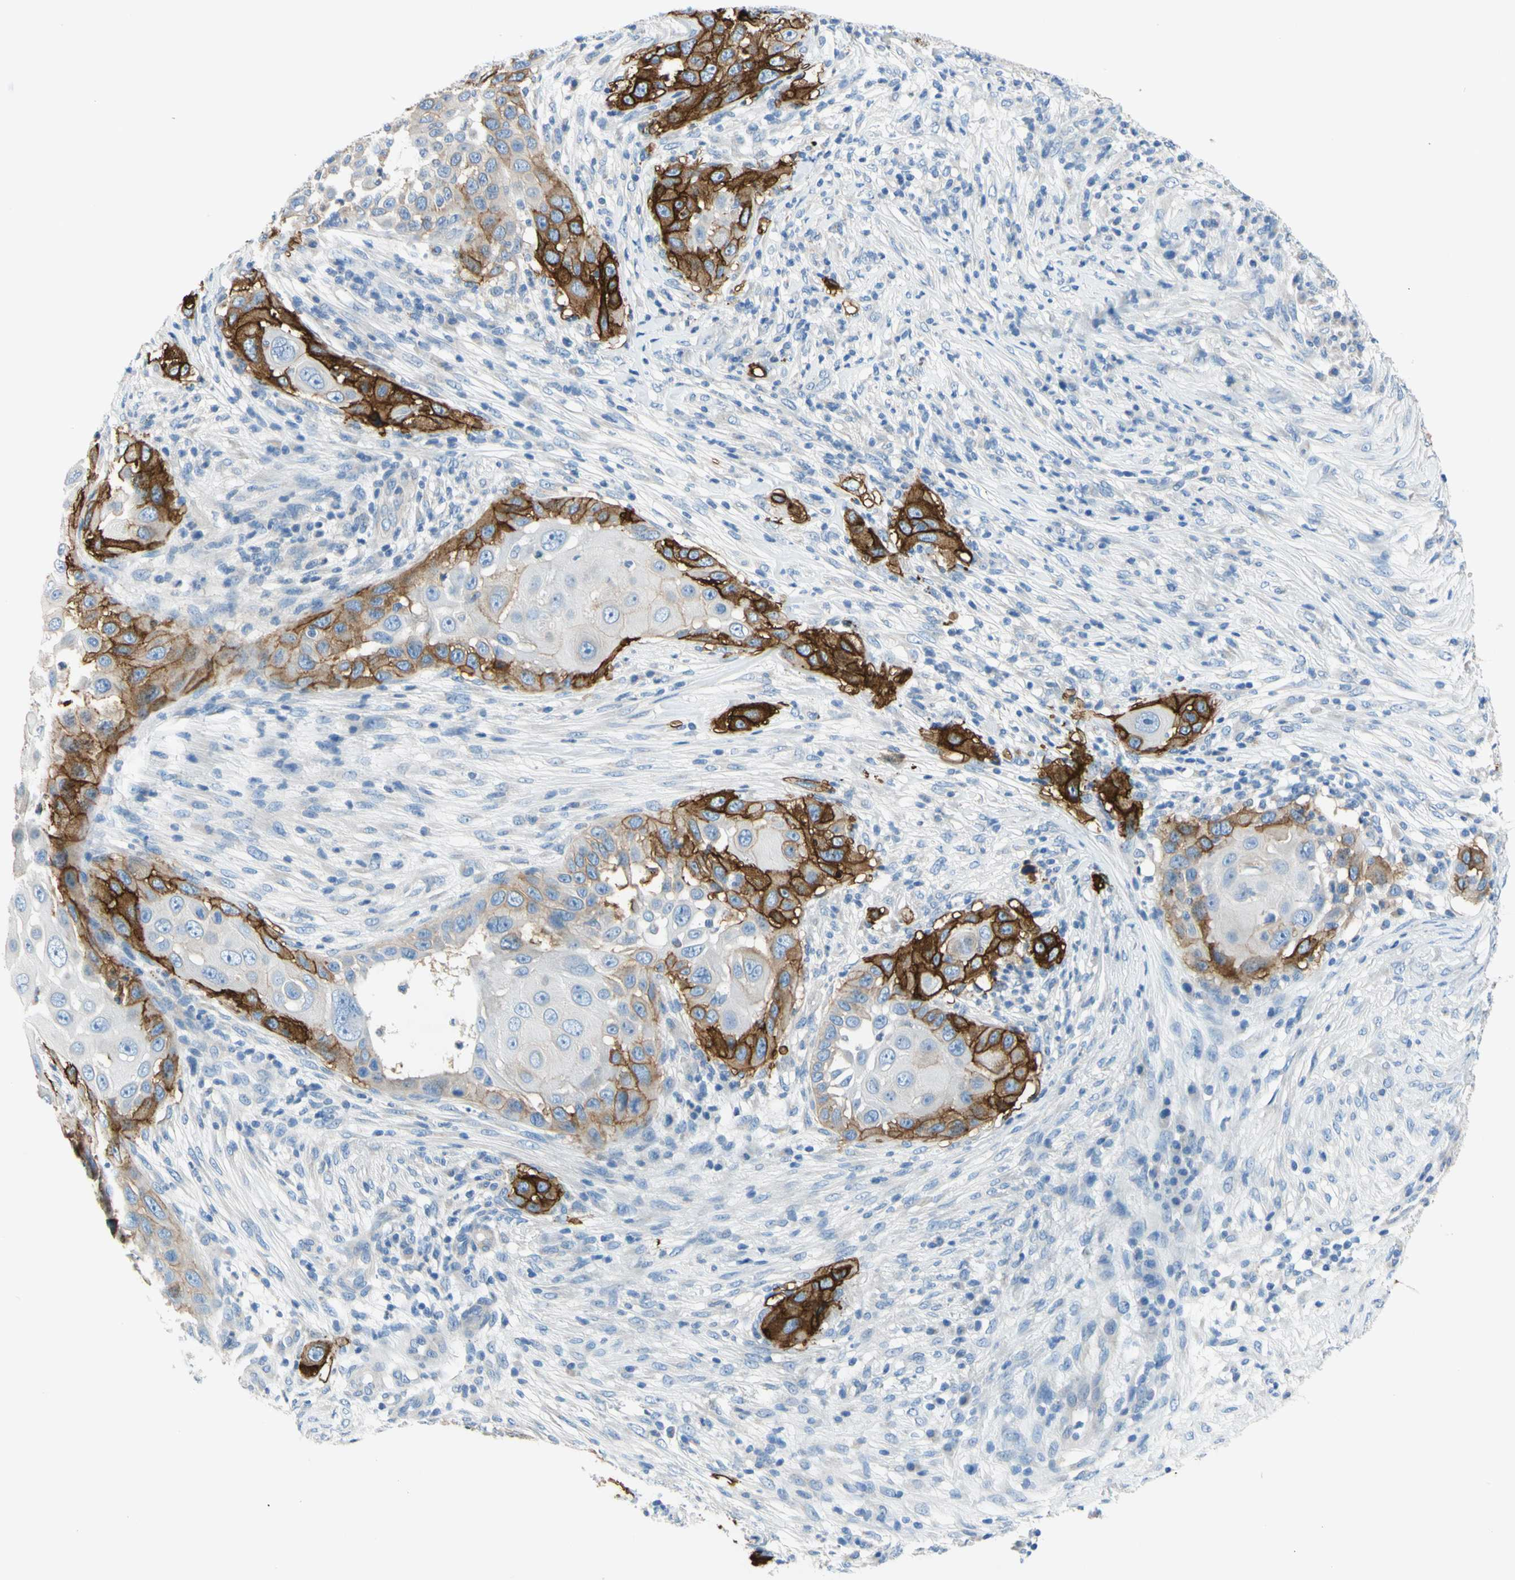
{"staining": {"intensity": "strong", "quantity": "25%-75%", "location": "cytoplasmic/membranous"}, "tissue": "skin cancer", "cell_type": "Tumor cells", "image_type": "cancer", "snomed": [{"axis": "morphology", "description": "Squamous cell carcinoma, NOS"}, {"axis": "topography", "description": "Skin"}], "caption": "An immunohistochemistry histopathology image of neoplastic tissue is shown. Protein staining in brown shows strong cytoplasmic/membranous positivity in skin cancer within tumor cells.", "gene": "F3", "patient": {"sex": "female", "age": 44}}